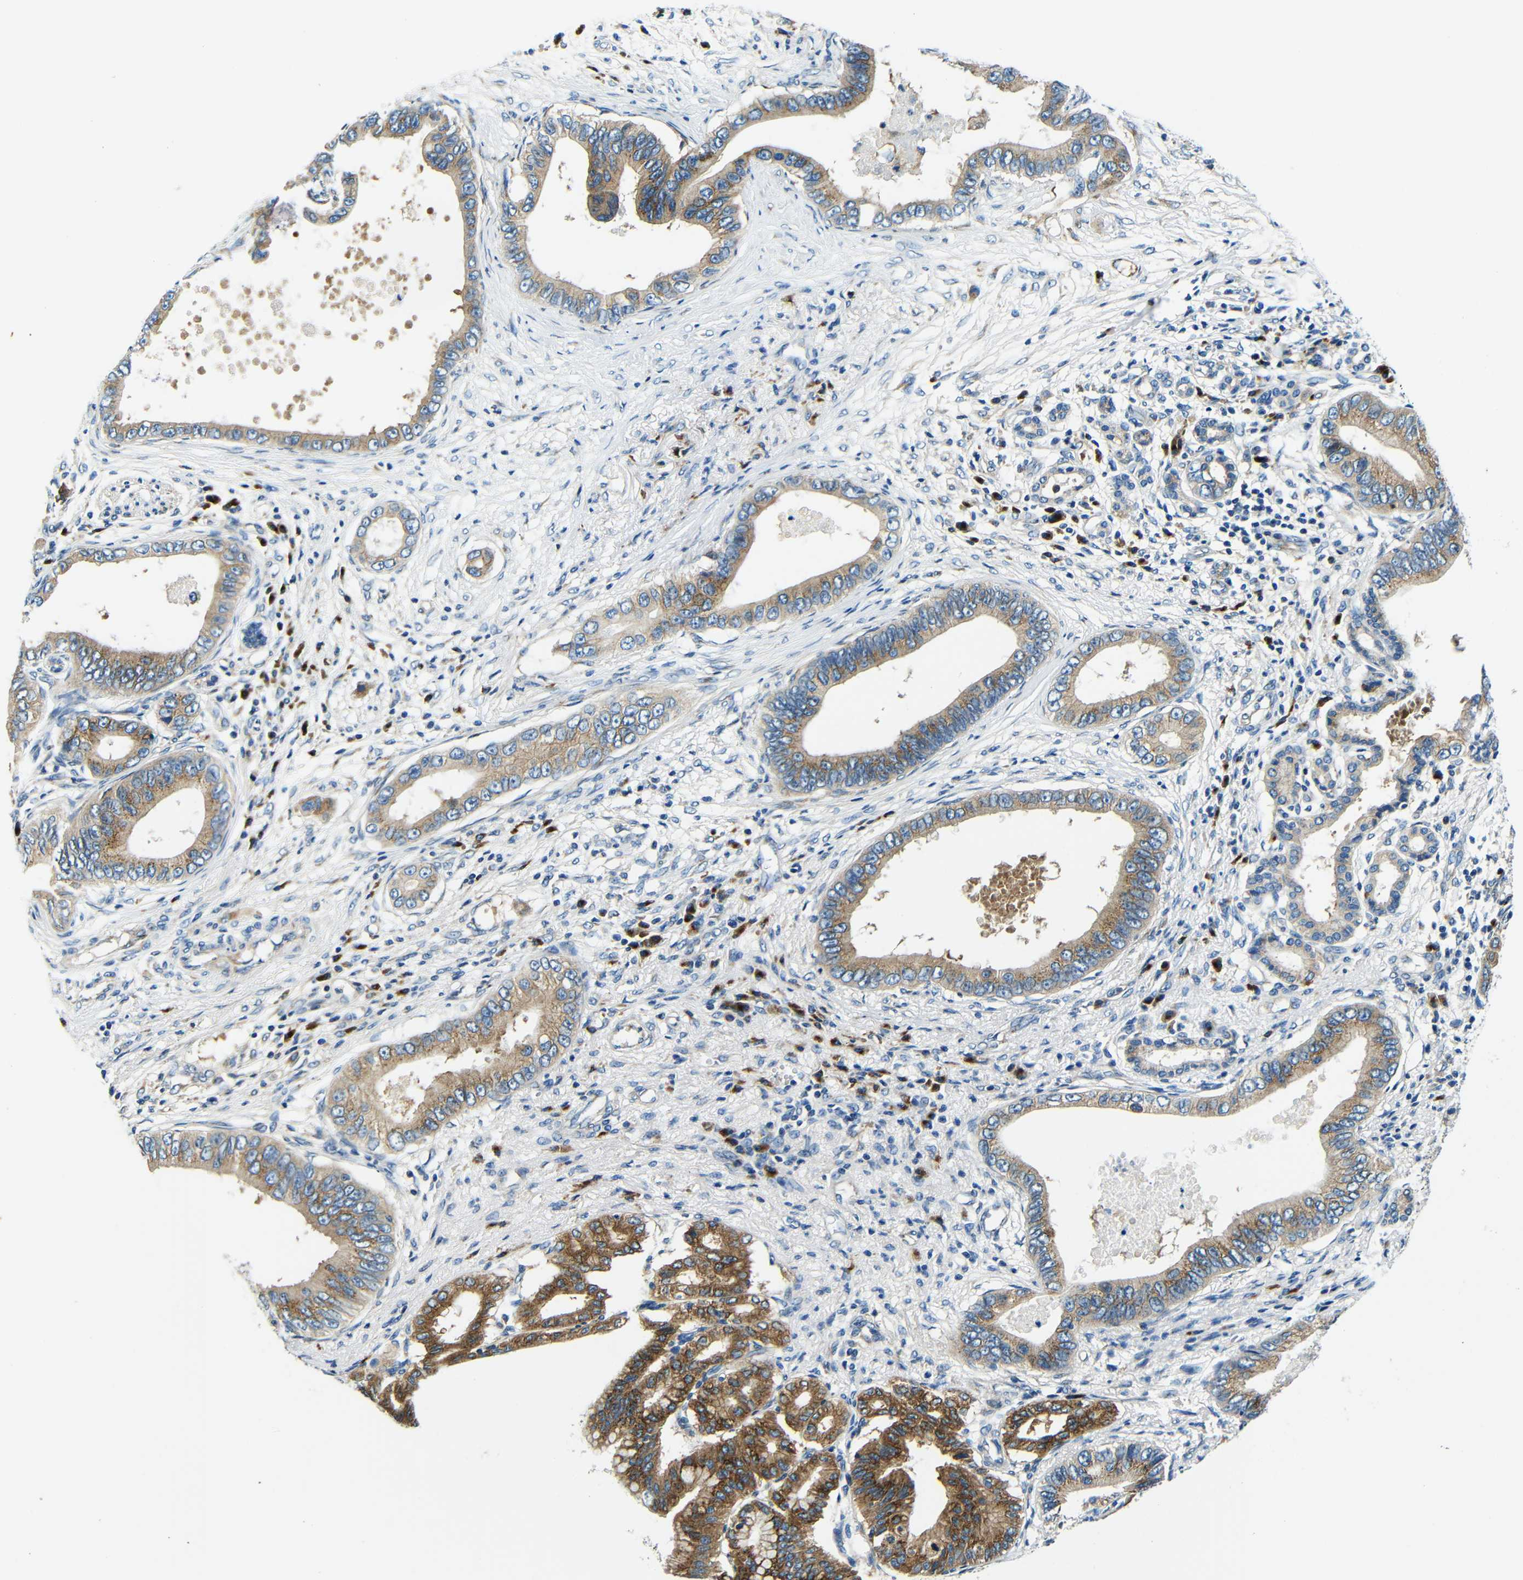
{"staining": {"intensity": "moderate", "quantity": ">75%", "location": "cytoplasmic/membranous"}, "tissue": "pancreatic cancer", "cell_type": "Tumor cells", "image_type": "cancer", "snomed": [{"axis": "morphology", "description": "Adenocarcinoma, NOS"}, {"axis": "topography", "description": "Pancreas"}], "caption": "Tumor cells reveal medium levels of moderate cytoplasmic/membranous positivity in about >75% of cells in human pancreatic adenocarcinoma.", "gene": "USO1", "patient": {"sex": "male", "age": 77}}